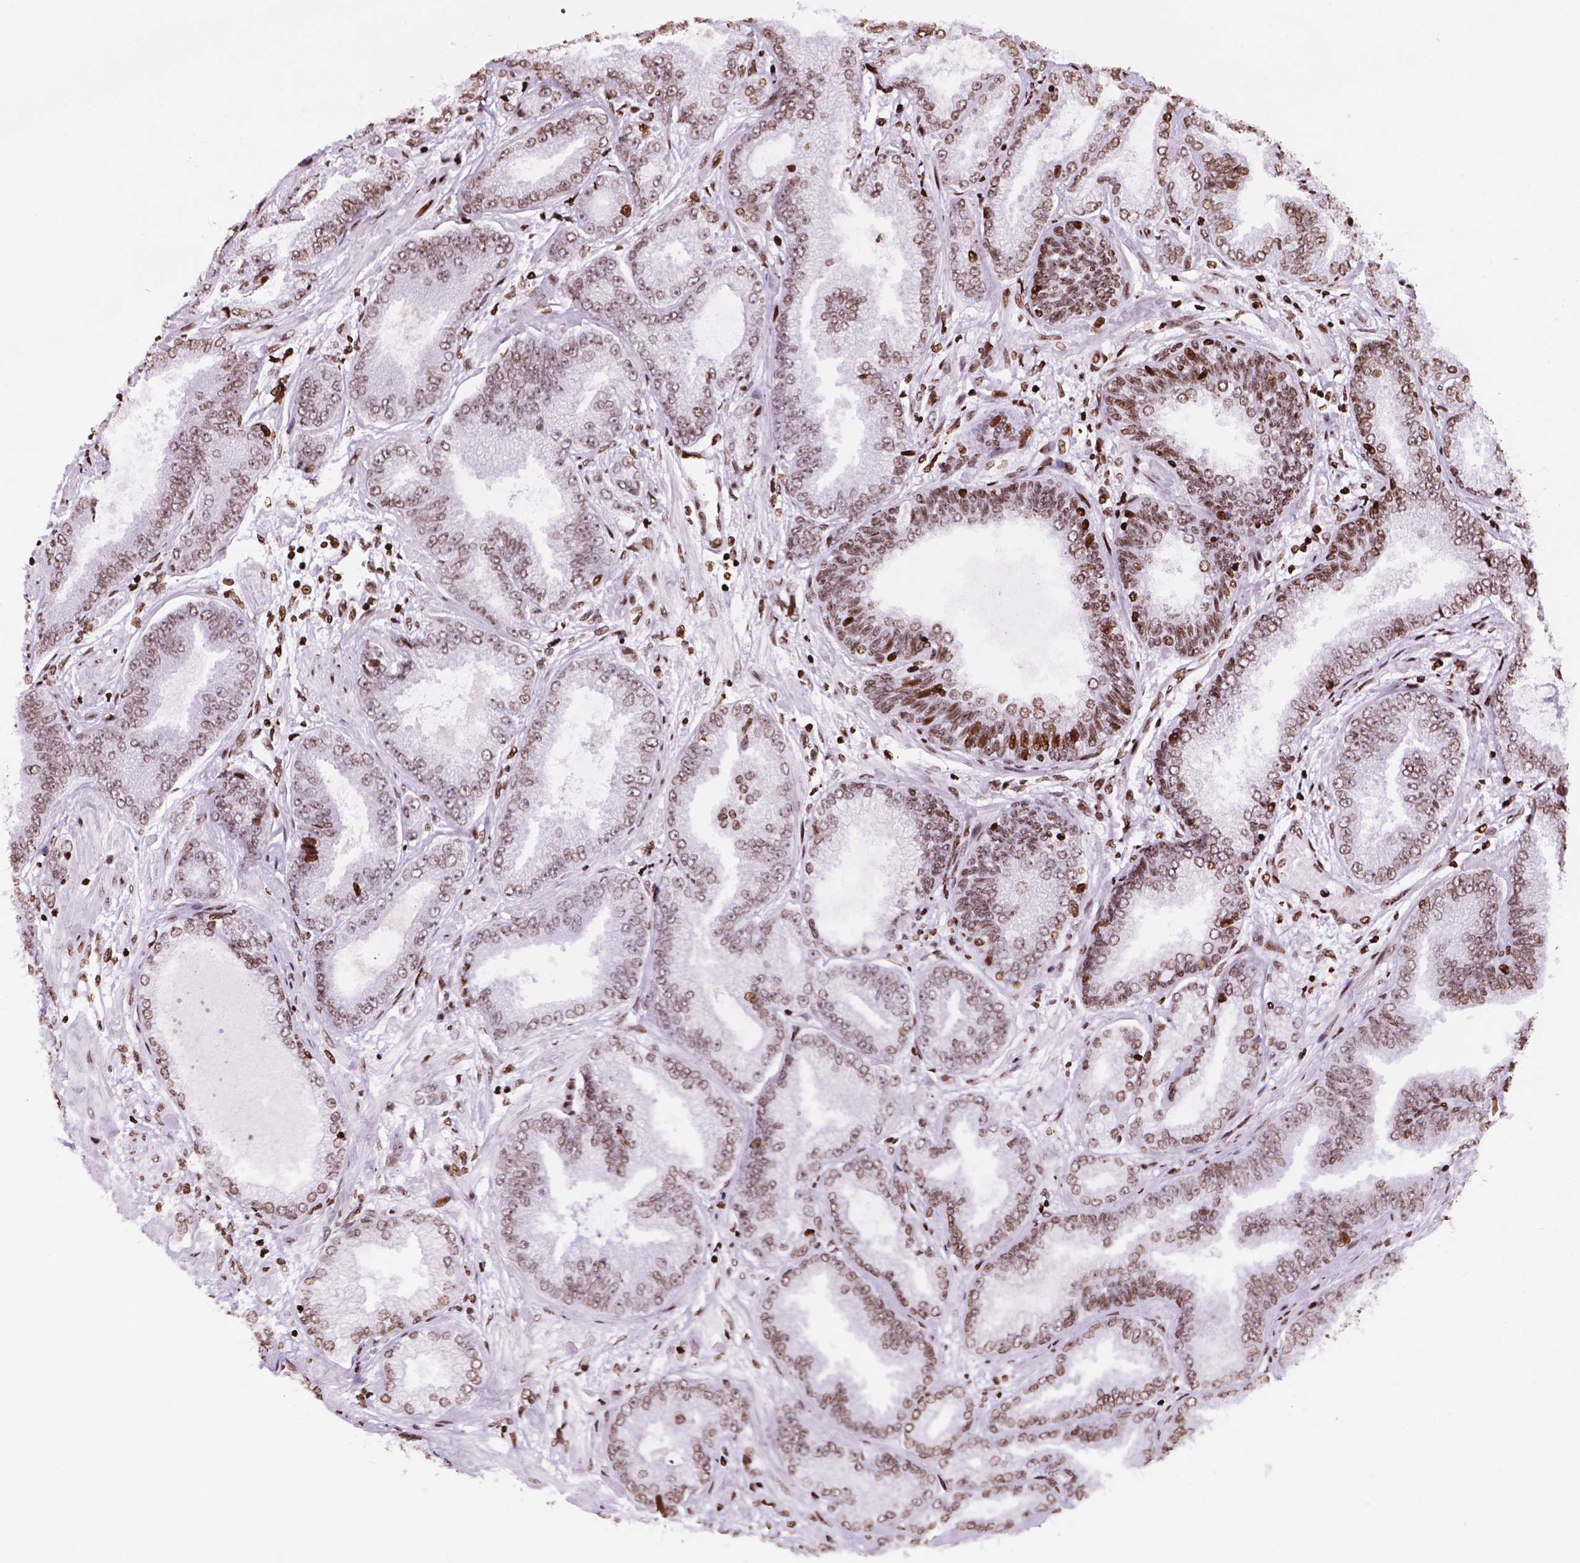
{"staining": {"intensity": "moderate", "quantity": "25%-75%", "location": "nuclear"}, "tissue": "prostate cancer", "cell_type": "Tumor cells", "image_type": "cancer", "snomed": [{"axis": "morphology", "description": "Adenocarcinoma, Low grade"}, {"axis": "topography", "description": "Prostate"}], "caption": "Protein staining of prostate adenocarcinoma (low-grade) tissue reveals moderate nuclear expression in approximately 25%-75% of tumor cells.", "gene": "TMEM250", "patient": {"sex": "male", "age": 55}}